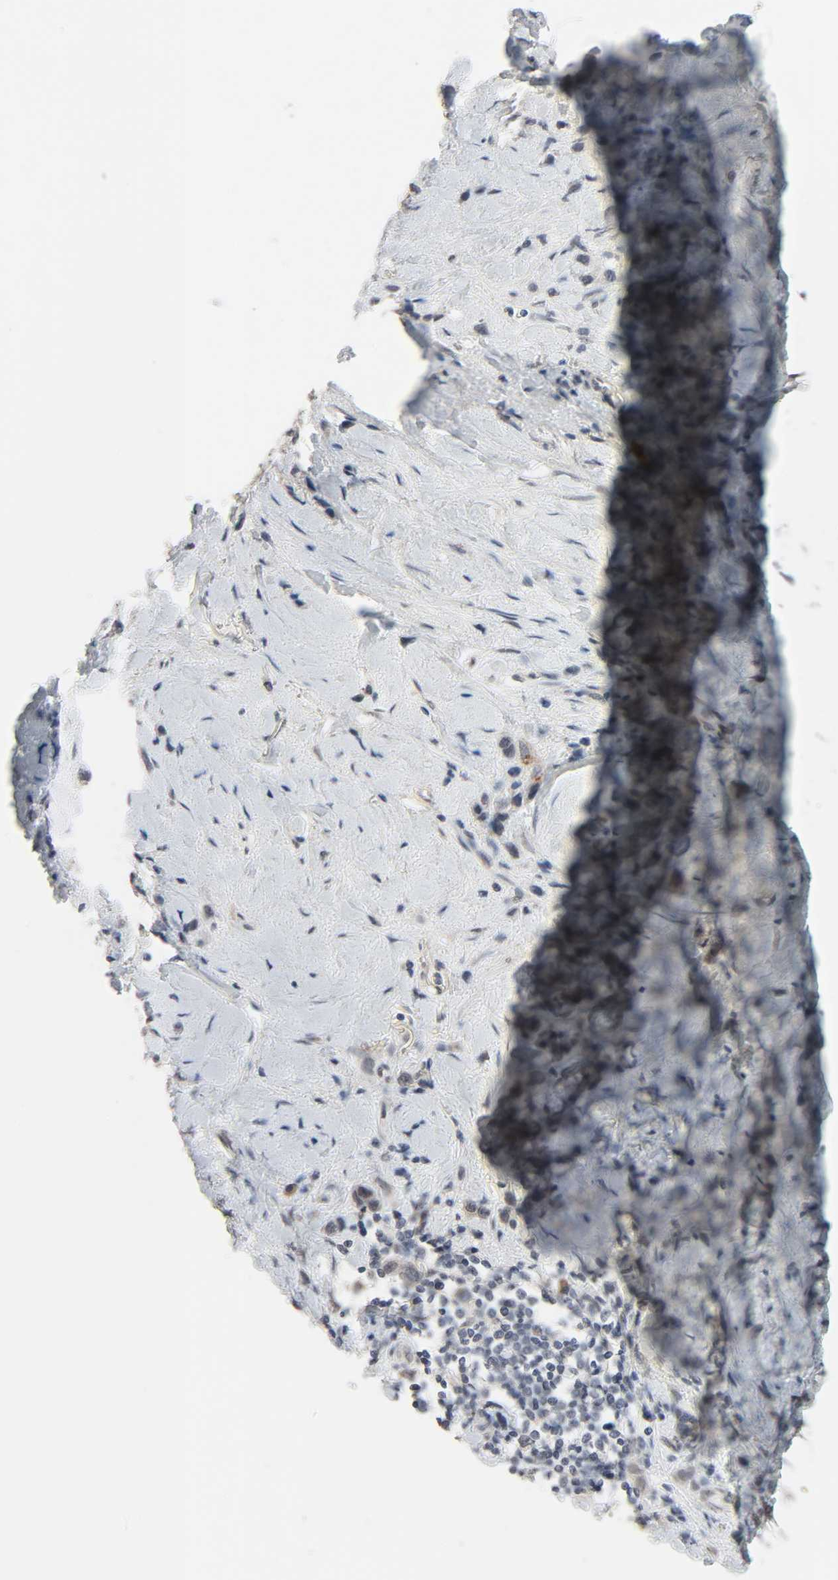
{"staining": {"intensity": "negative", "quantity": "none", "location": "none"}, "tissue": "stomach cancer", "cell_type": "Tumor cells", "image_type": "cancer", "snomed": [{"axis": "morphology", "description": "Normal tissue, NOS"}, {"axis": "morphology", "description": "Adenocarcinoma, NOS"}, {"axis": "morphology", "description": "Adenocarcinoma, High grade"}, {"axis": "topography", "description": "Stomach, upper"}, {"axis": "topography", "description": "Stomach"}], "caption": "This is an immunohistochemistry histopathology image of stomach cancer. There is no positivity in tumor cells.", "gene": "MT3", "patient": {"sex": "female", "age": 65}}